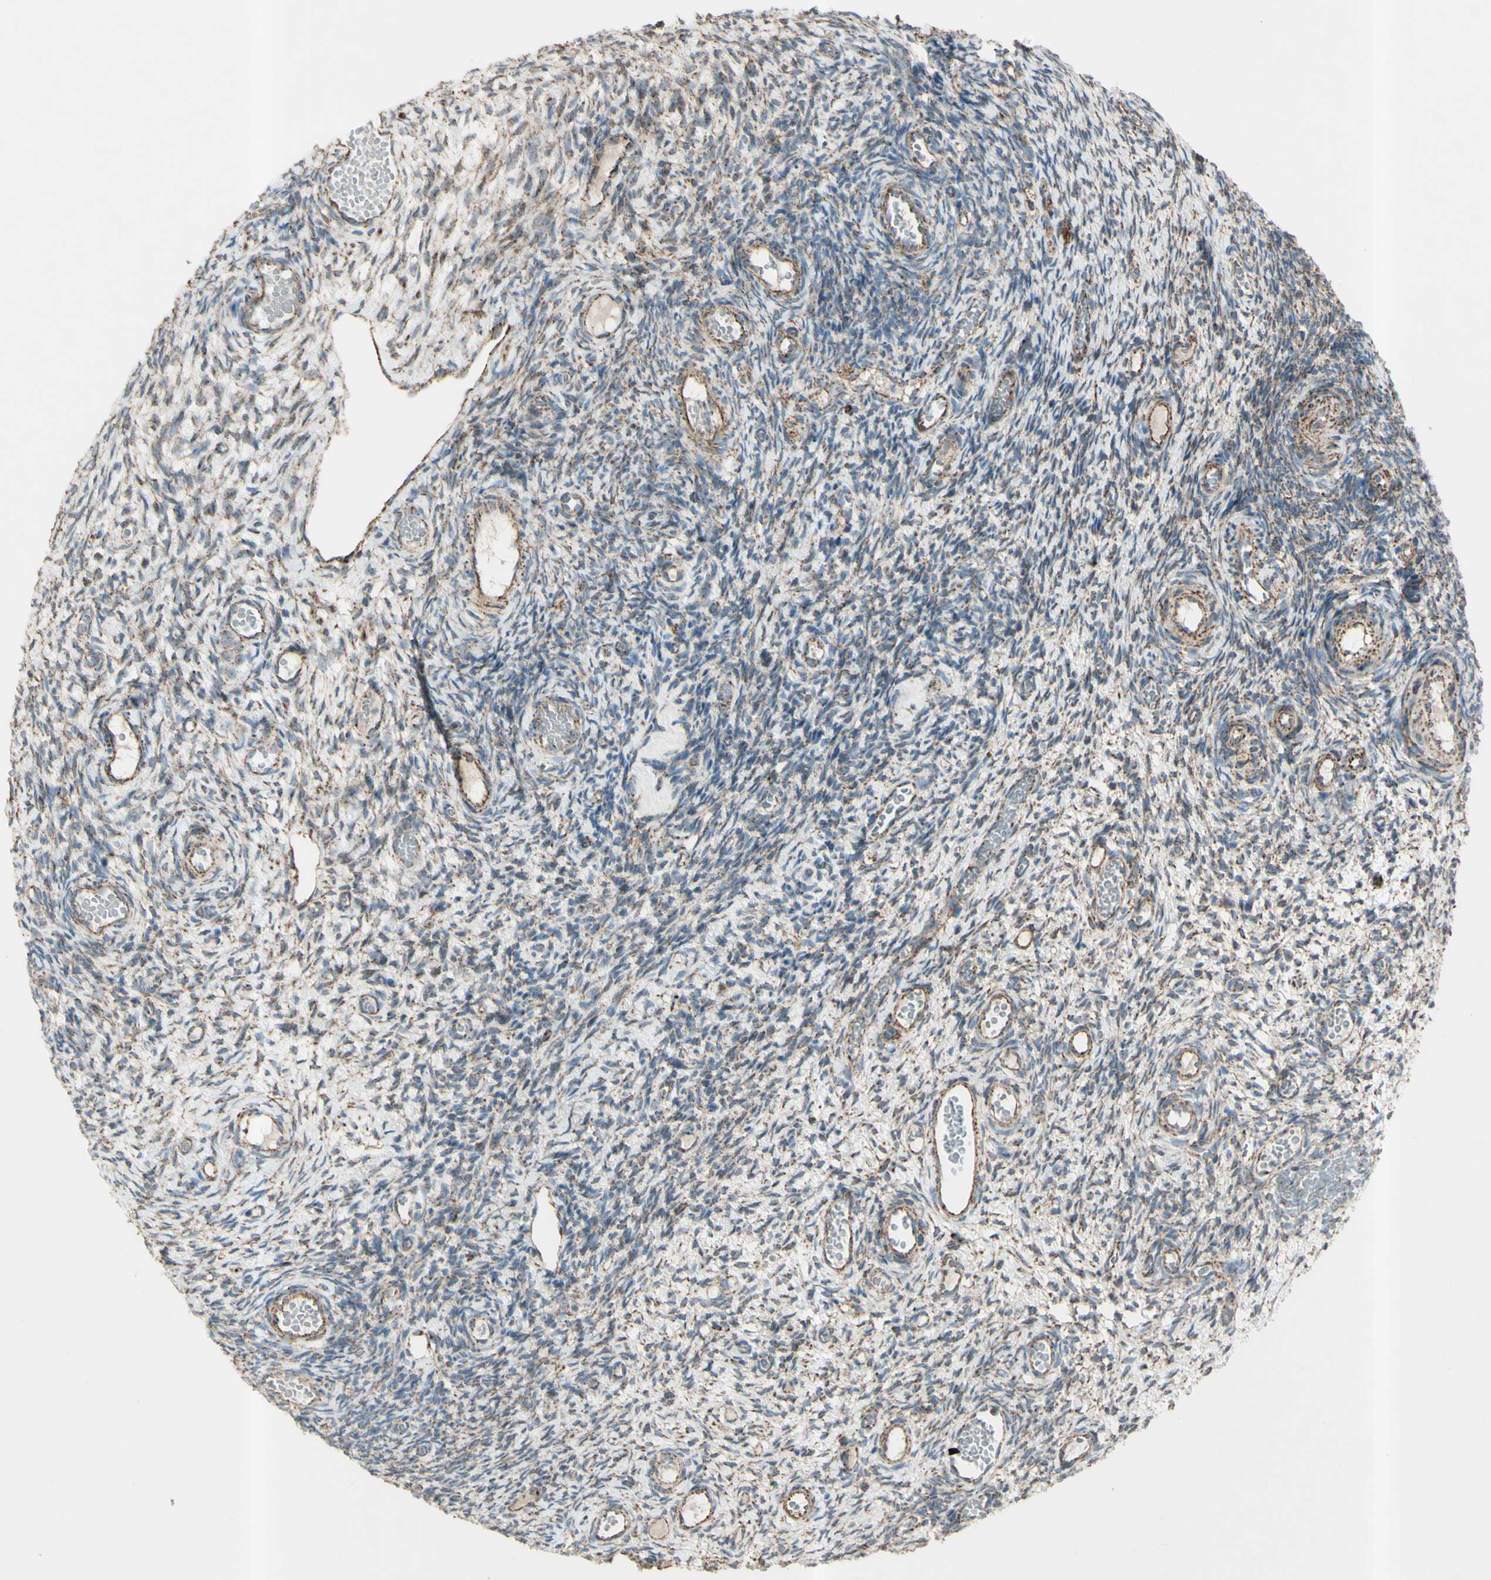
{"staining": {"intensity": "strong", "quantity": ">75%", "location": "cytoplasmic/membranous"}, "tissue": "ovary", "cell_type": "Follicle cells", "image_type": "normal", "snomed": [{"axis": "morphology", "description": "Normal tissue, NOS"}, {"axis": "topography", "description": "Ovary"}], "caption": "Immunohistochemistry (IHC) micrograph of normal human ovary stained for a protein (brown), which displays high levels of strong cytoplasmic/membranous staining in approximately >75% of follicle cells.", "gene": "RHOT1", "patient": {"sex": "female", "age": 35}}